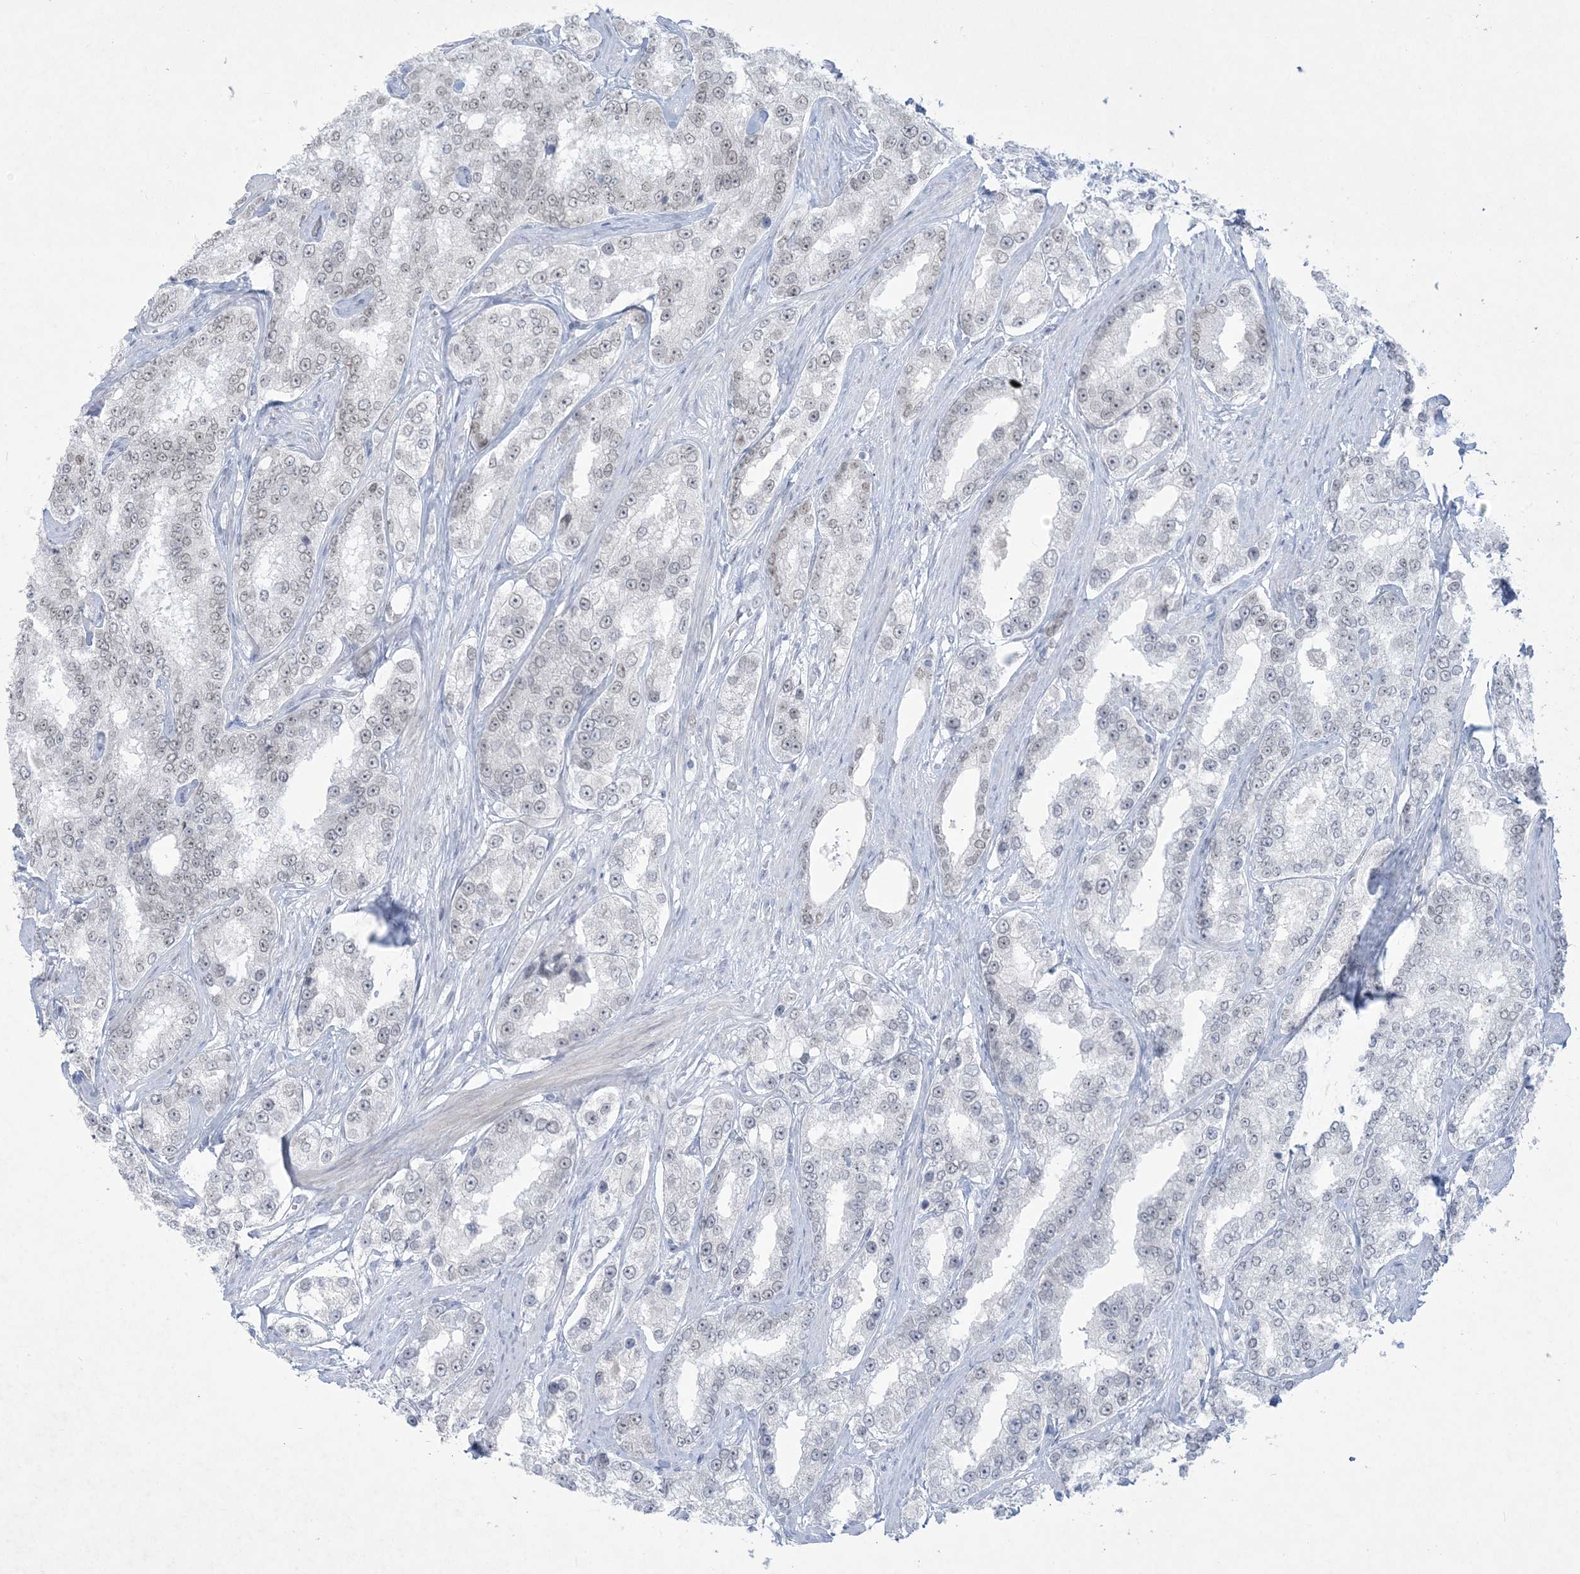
{"staining": {"intensity": "negative", "quantity": "none", "location": "none"}, "tissue": "prostate cancer", "cell_type": "Tumor cells", "image_type": "cancer", "snomed": [{"axis": "morphology", "description": "Normal tissue, NOS"}, {"axis": "morphology", "description": "Adenocarcinoma, High grade"}, {"axis": "topography", "description": "Prostate"}], "caption": "IHC of human prostate cancer (high-grade adenocarcinoma) displays no expression in tumor cells.", "gene": "HOMEZ", "patient": {"sex": "male", "age": 83}}